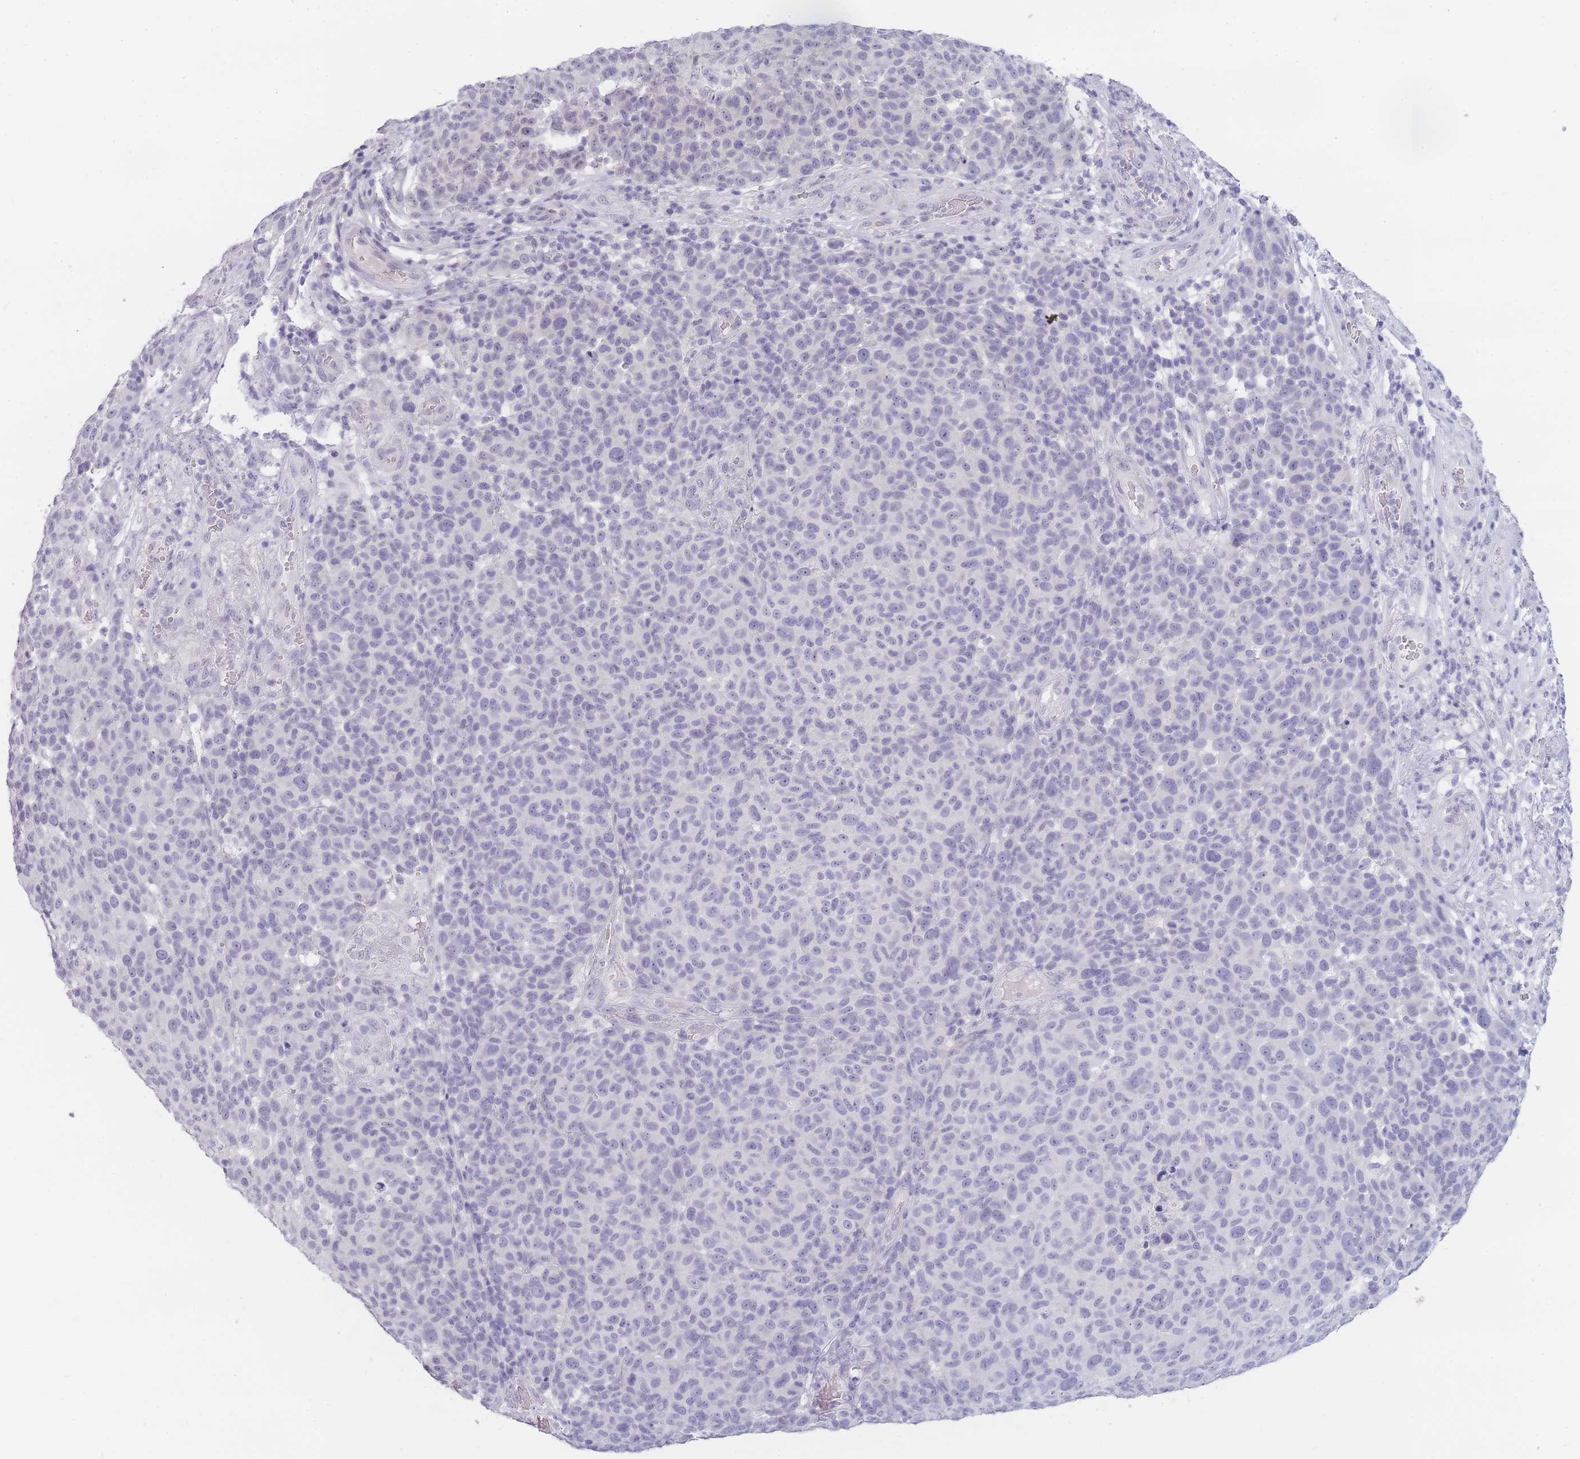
{"staining": {"intensity": "negative", "quantity": "none", "location": "none"}, "tissue": "melanoma", "cell_type": "Tumor cells", "image_type": "cancer", "snomed": [{"axis": "morphology", "description": "Malignant melanoma, NOS"}, {"axis": "topography", "description": "Skin"}], "caption": "The IHC photomicrograph has no significant staining in tumor cells of malignant melanoma tissue.", "gene": "INS", "patient": {"sex": "male", "age": 49}}